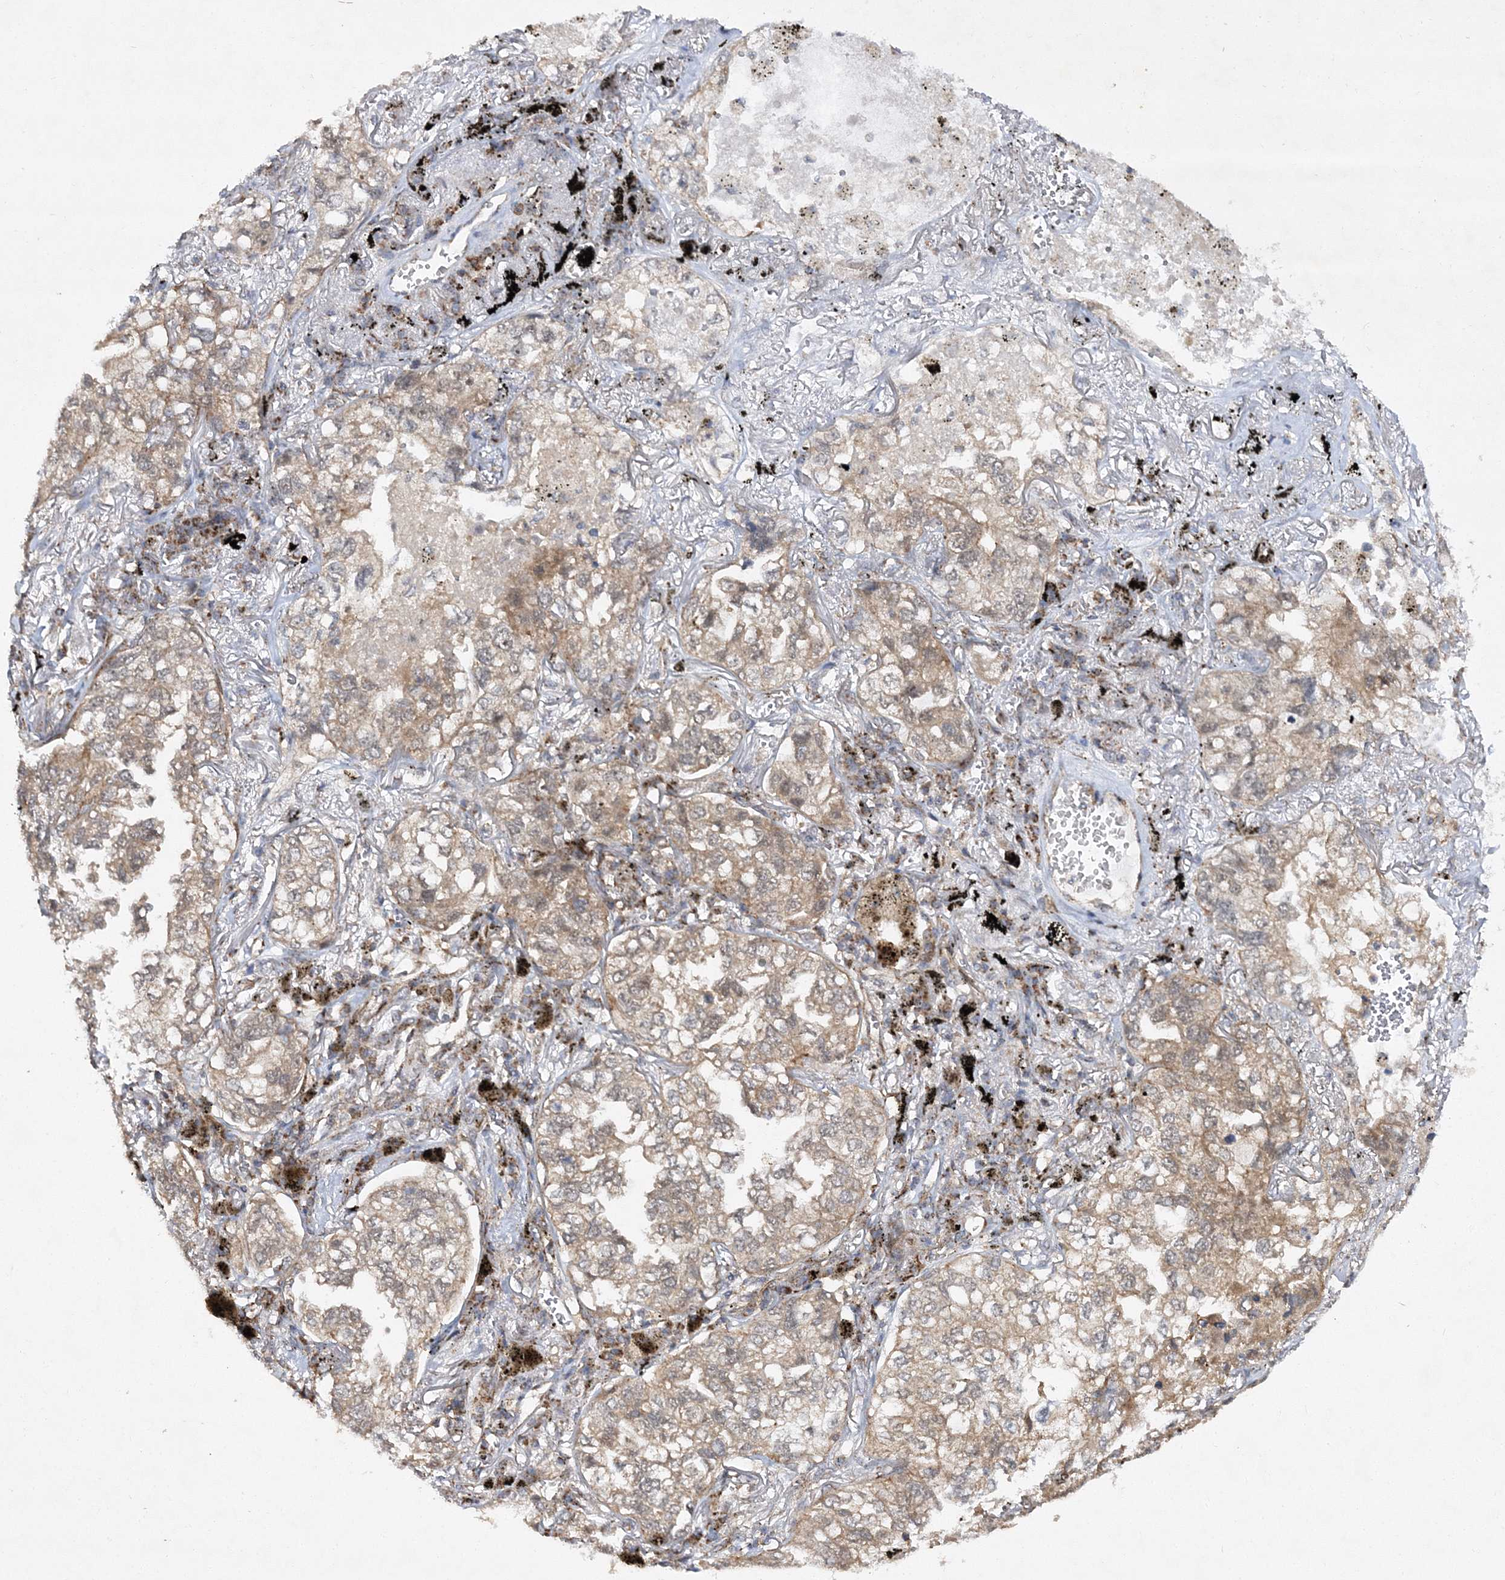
{"staining": {"intensity": "moderate", "quantity": "25%-75%", "location": "cytoplasmic/membranous"}, "tissue": "lung cancer", "cell_type": "Tumor cells", "image_type": "cancer", "snomed": [{"axis": "morphology", "description": "Adenocarcinoma, NOS"}, {"axis": "topography", "description": "Lung"}], "caption": "A histopathology image showing moderate cytoplasmic/membranous positivity in approximately 25%-75% of tumor cells in lung adenocarcinoma, as visualized by brown immunohistochemical staining.", "gene": "SCRN3", "patient": {"sex": "male", "age": 65}}